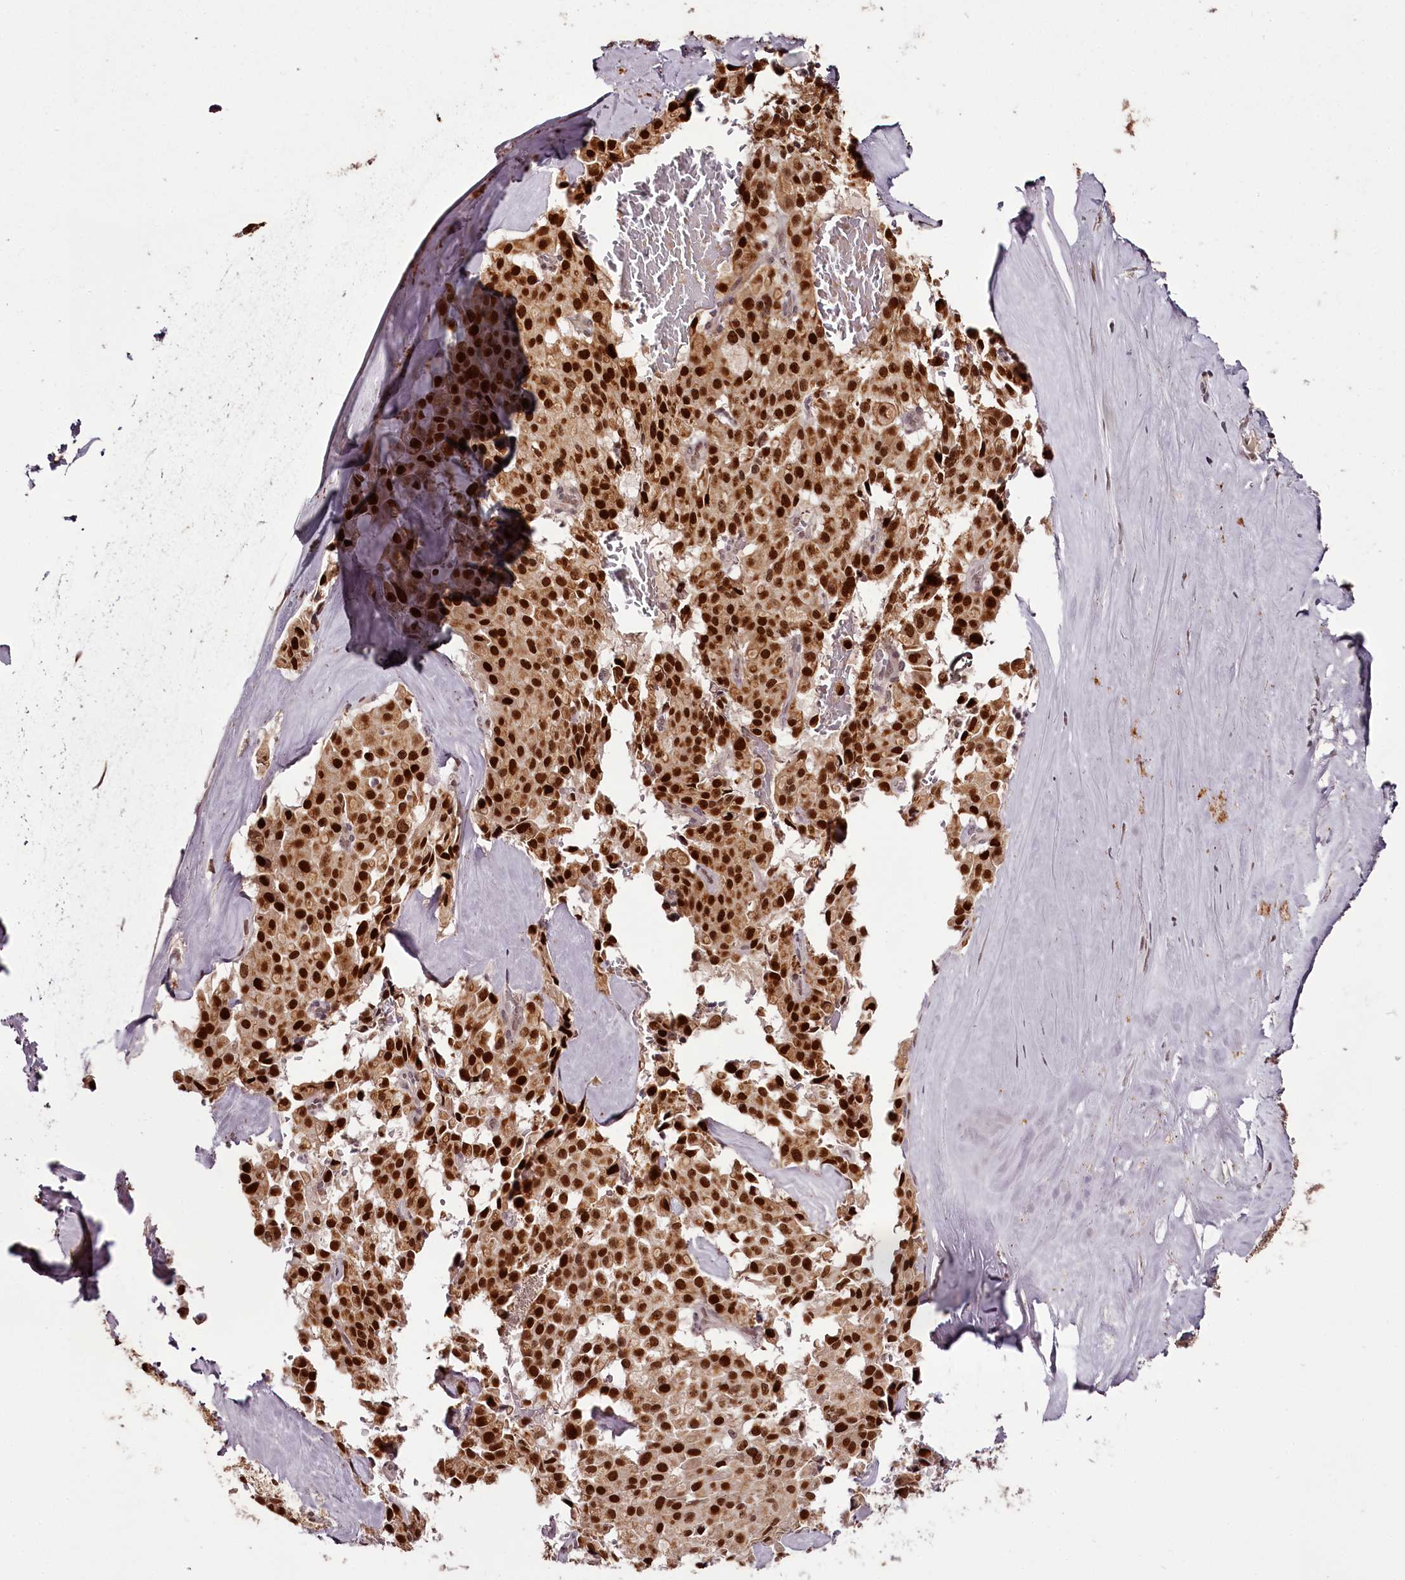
{"staining": {"intensity": "strong", "quantity": ">75%", "location": "cytoplasmic/membranous,nuclear"}, "tissue": "pancreatic cancer", "cell_type": "Tumor cells", "image_type": "cancer", "snomed": [{"axis": "morphology", "description": "Adenocarcinoma, NOS"}, {"axis": "topography", "description": "Pancreas"}], "caption": "Strong cytoplasmic/membranous and nuclear protein staining is appreciated in approximately >75% of tumor cells in pancreatic adenocarcinoma.", "gene": "THYN1", "patient": {"sex": "male", "age": 65}}